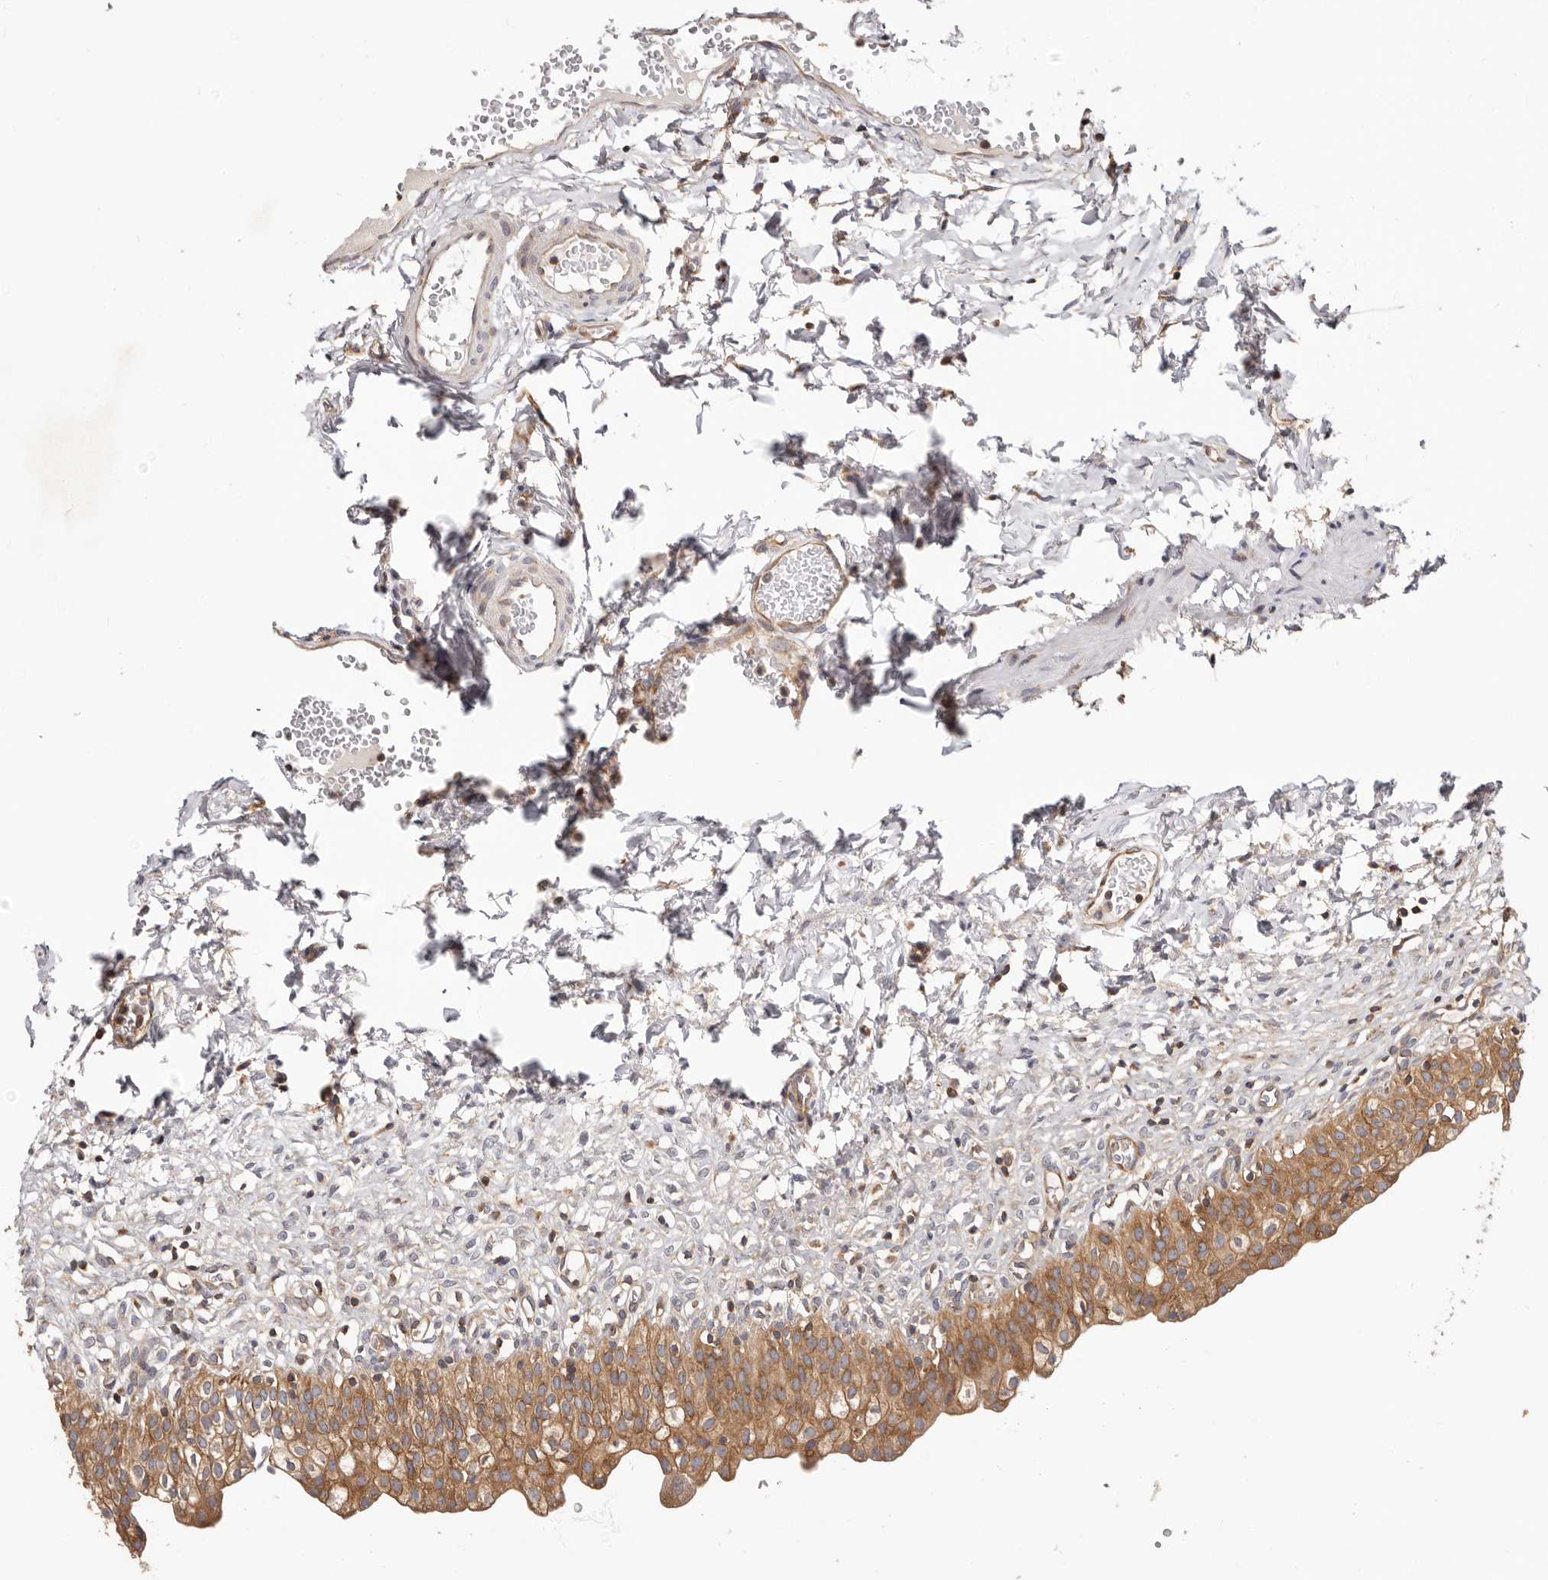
{"staining": {"intensity": "moderate", "quantity": ">75%", "location": "cytoplasmic/membranous"}, "tissue": "urinary bladder", "cell_type": "Urothelial cells", "image_type": "normal", "snomed": [{"axis": "morphology", "description": "Normal tissue, NOS"}, {"axis": "topography", "description": "Urinary bladder"}], "caption": "Protein expression analysis of unremarkable urinary bladder reveals moderate cytoplasmic/membranous positivity in approximately >75% of urothelial cells. The staining was performed using DAB (3,3'-diaminobenzidine) to visualize the protein expression in brown, while the nuclei were stained in blue with hematoxylin (Magnification: 20x).", "gene": "EPRS1", "patient": {"sex": "male", "age": 55}}